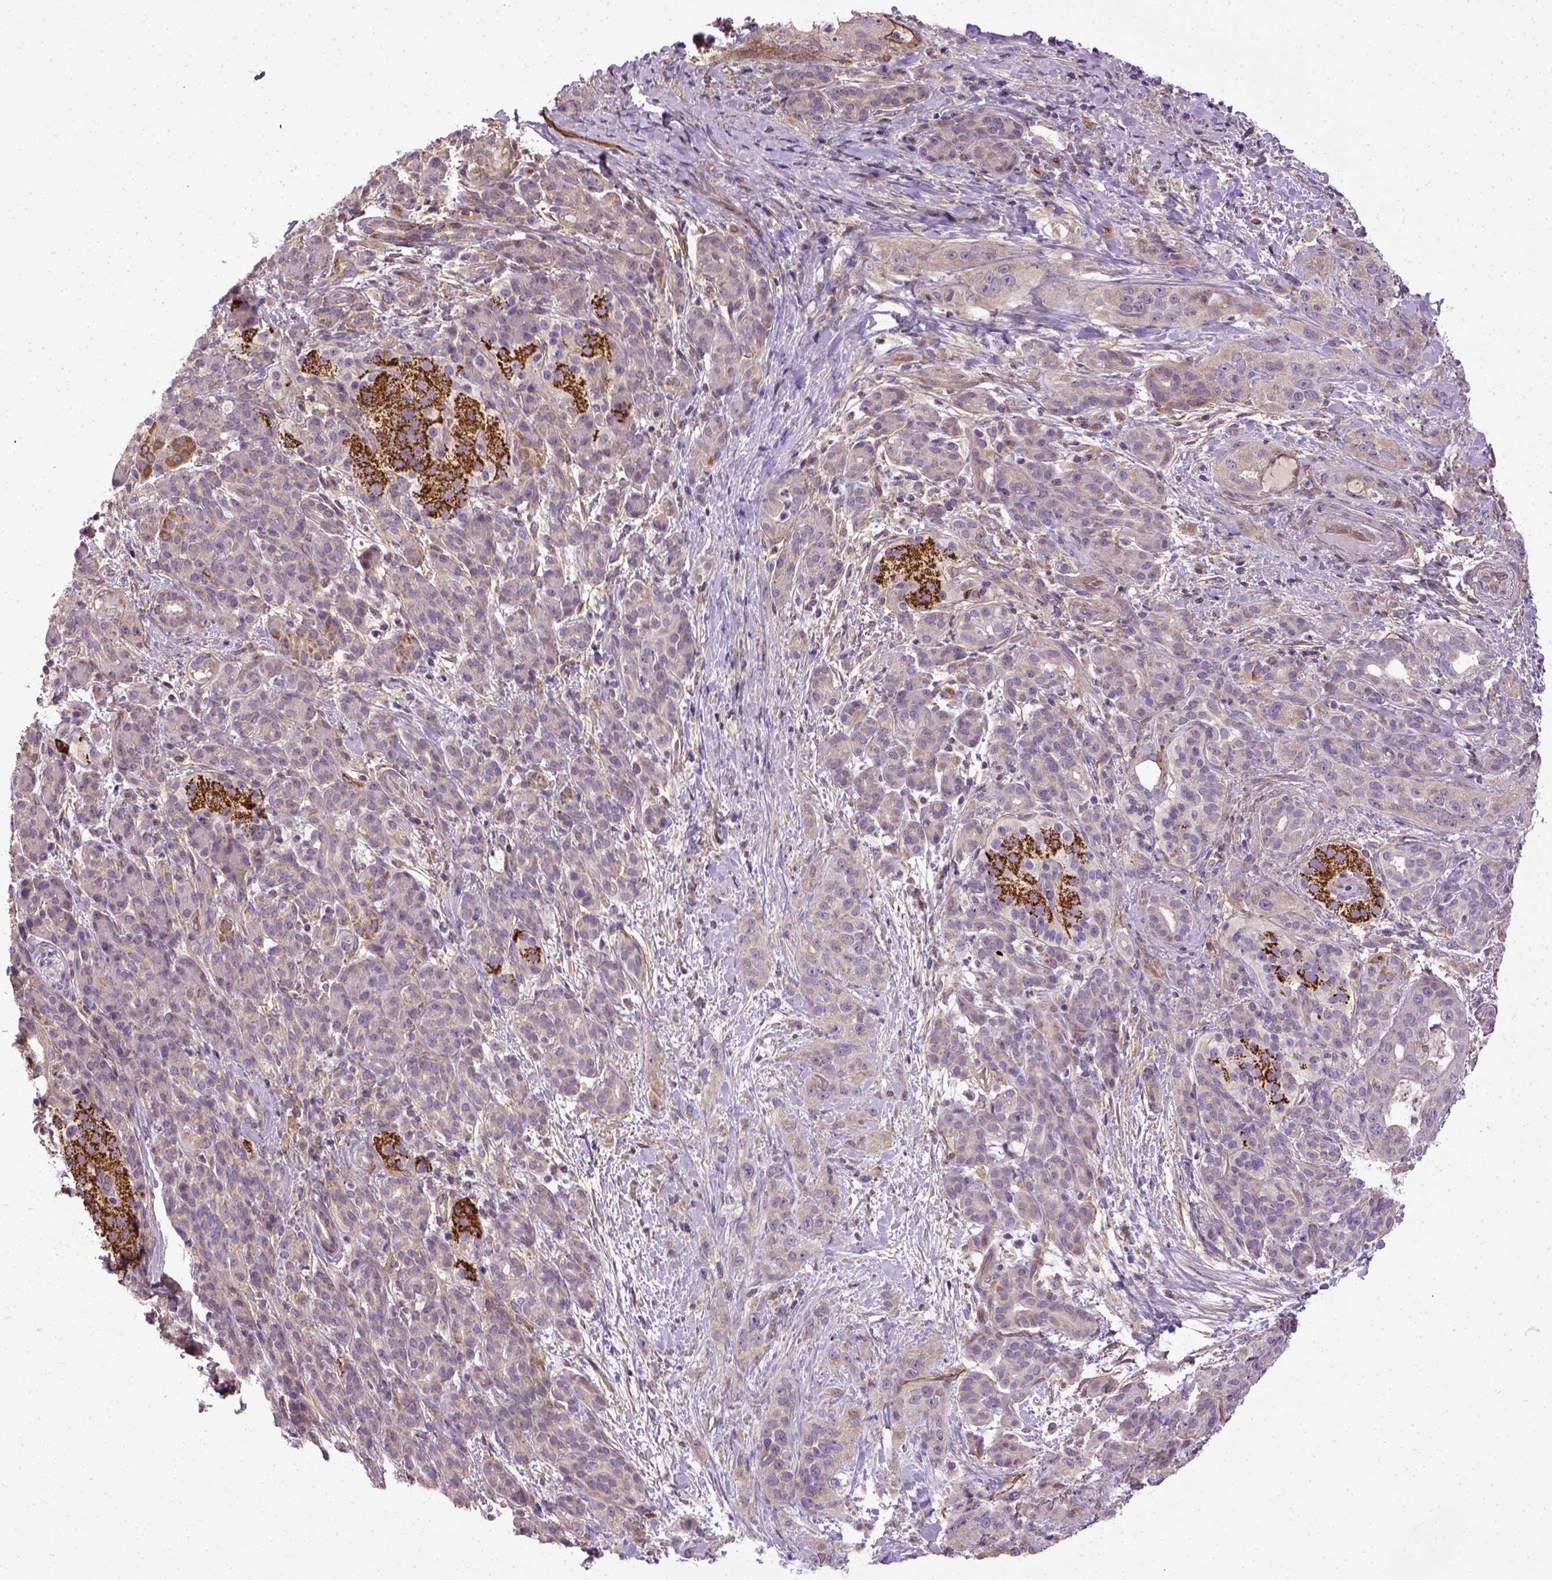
{"staining": {"intensity": "weak", "quantity": "25%-75%", "location": "cytoplasmic/membranous"}, "tissue": "pancreatic cancer", "cell_type": "Tumor cells", "image_type": "cancer", "snomed": [{"axis": "morphology", "description": "Adenocarcinoma, NOS"}, {"axis": "topography", "description": "Pancreas"}], "caption": "Adenocarcinoma (pancreatic) tissue shows weak cytoplasmic/membranous staining in approximately 25%-75% of tumor cells, visualized by immunohistochemistry.", "gene": "ENG", "patient": {"sex": "male", "age": 44}}